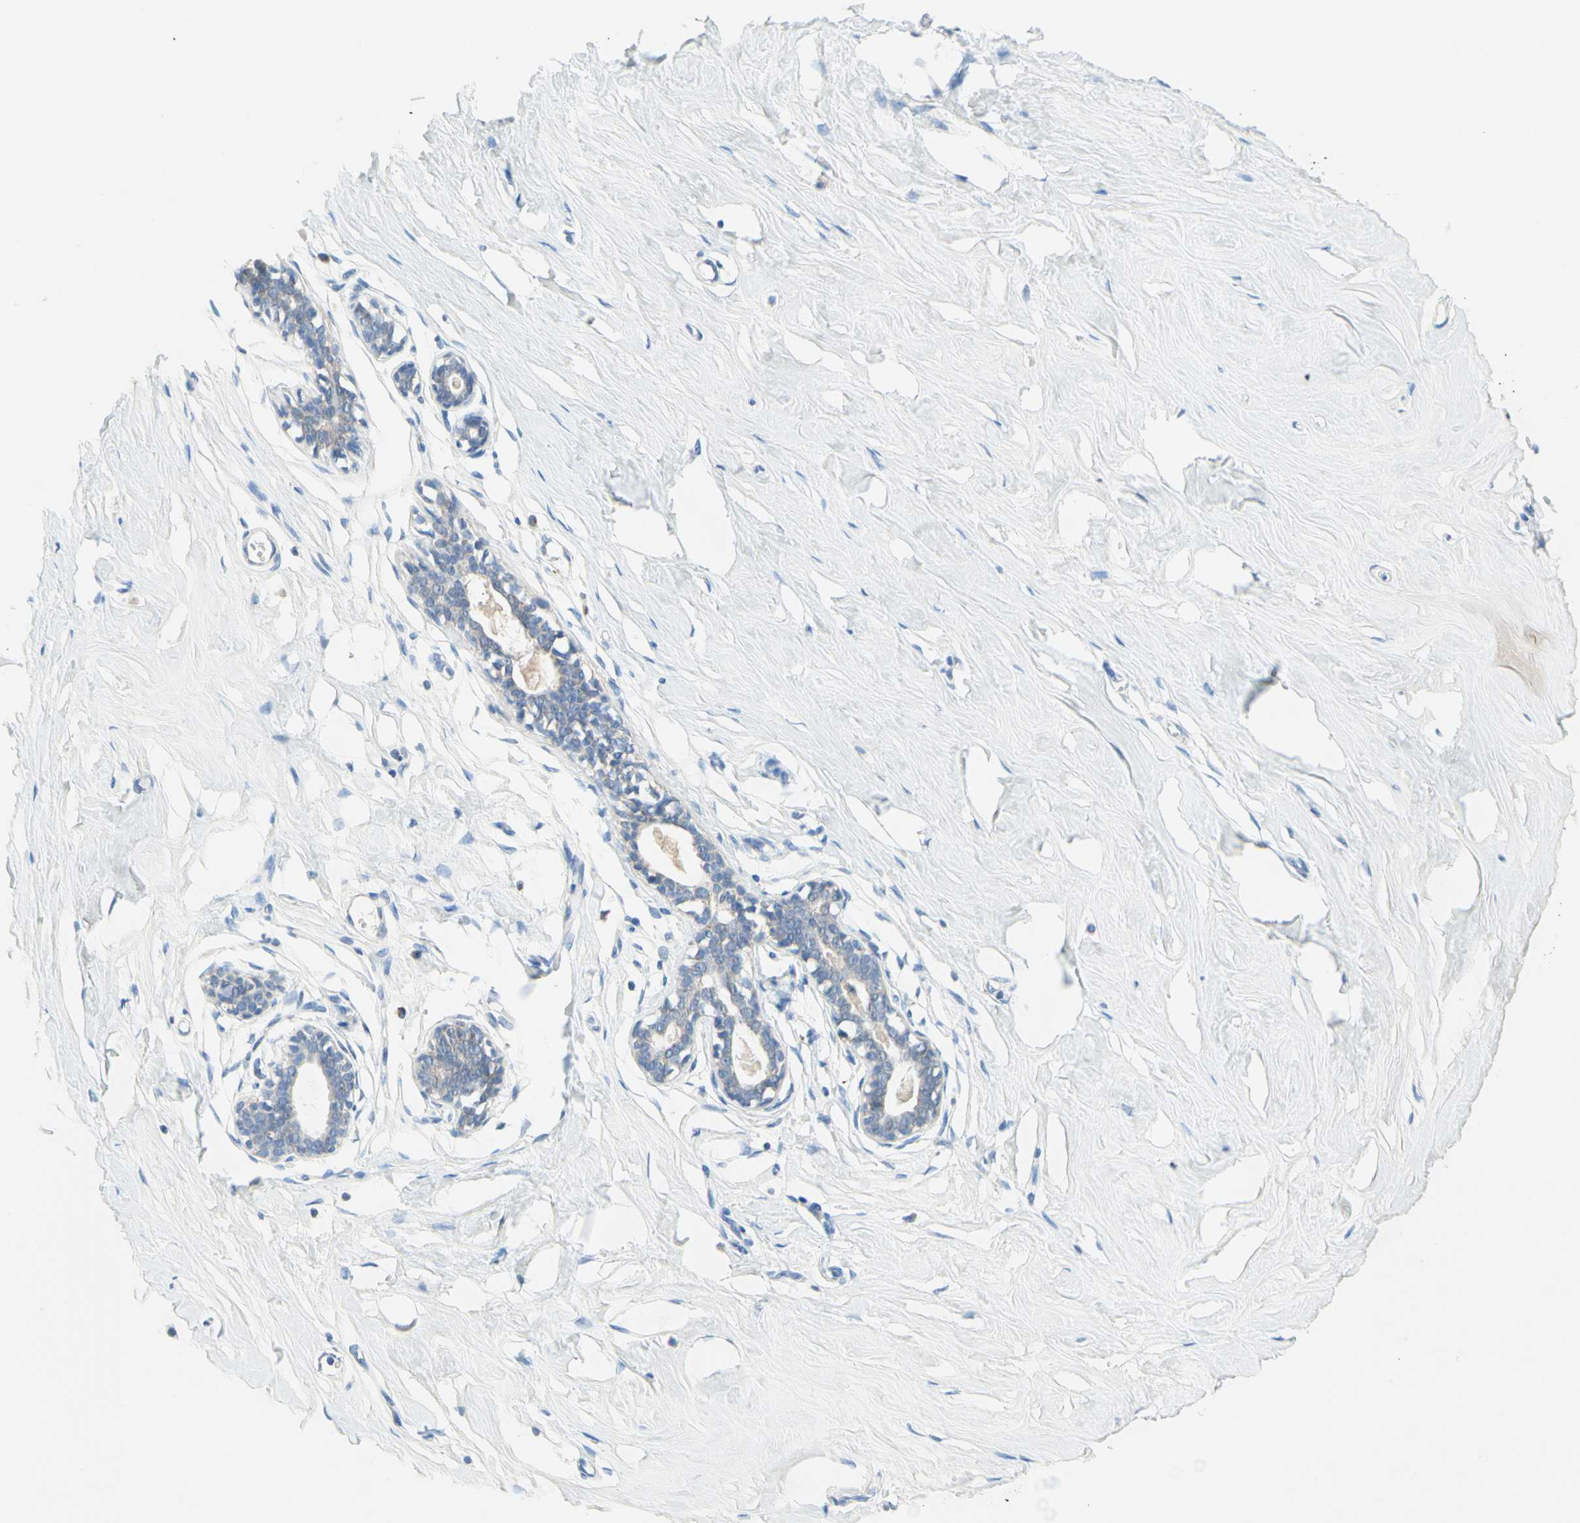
{"staining": {"intensity": "negative", "quantity": "none", "location": "none"}, "tissue": "breast", "cell_type": "Adipocytes", "image_type": "normal", "snomed": [{"axis": "morphology", "description": "Normal tissue, NOS"}, {"axis": "topography", "description": "Breast"}], "caption": "This is a photomicrograph of immunohistochemistry staining of unremarkable breast, which shows no staining in adipocytes.", "gene": "MFF", "patient": {"sex": "female", "age": 23}}